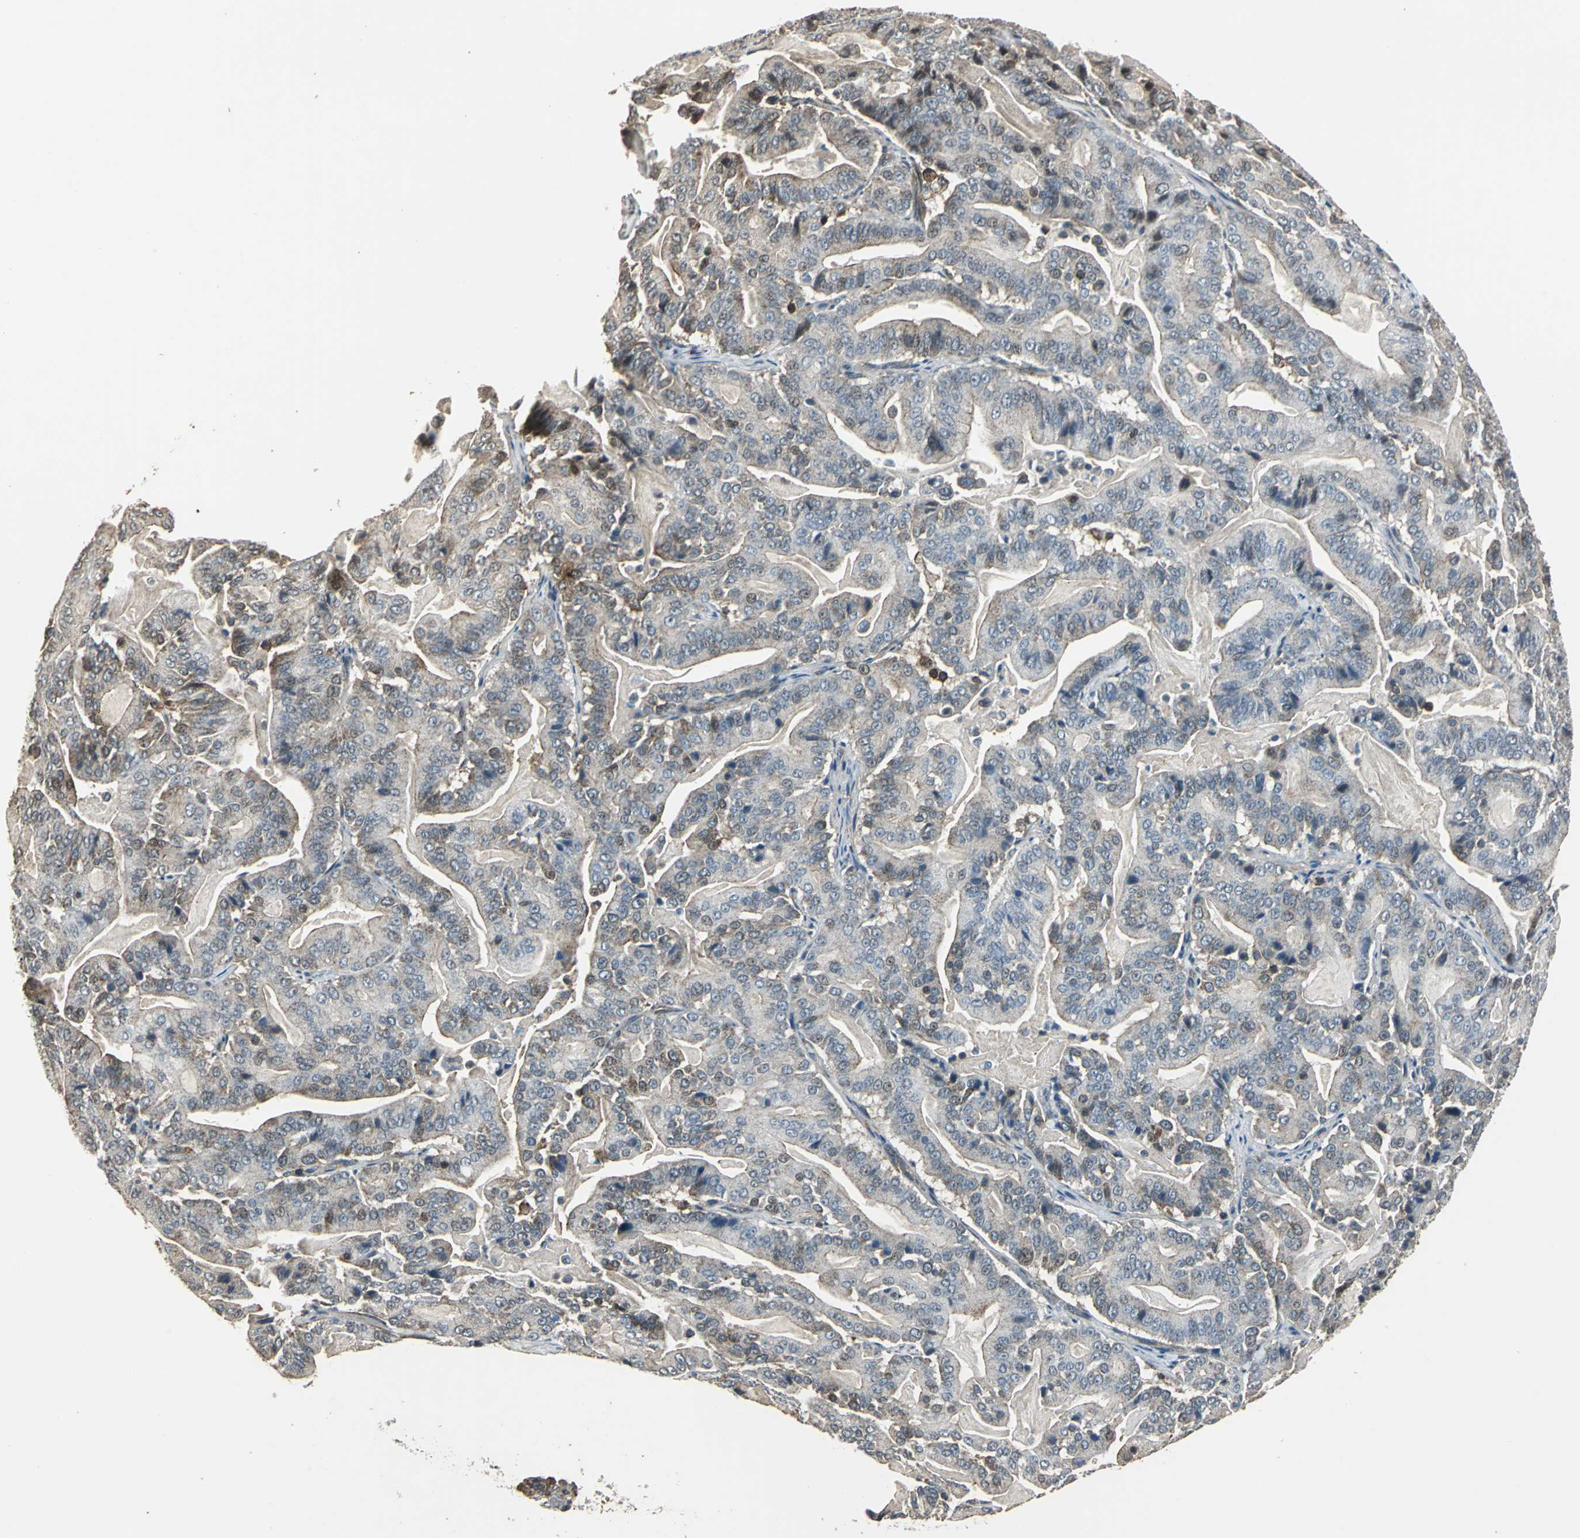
{"staining": {"intensity": "weak", "quantity": "25%-75%", "location": "cytoplasmic/membranous"}, "tissue": "pancreatic cancer", "cell_type": "Tumor cells", "image_type": "cancer", "snomed": [{"axis": "morphology", "description": "Adenocarcinoma, NOS"}, {"axis": "topography", "description": "Pancreas"}], "caption": "Protein staining shows weak cytoplasmic/membranous expression in approximately 25%-75% of tumor cells in pancreatic adenocarcinoma. The staining is performed using DAB brown chromogen to label protein expression. The nuclei are counter-stained blue using hematoxylin.", "gene": "DNAJB4", "patient": {"sex": "male", "age": 63}}